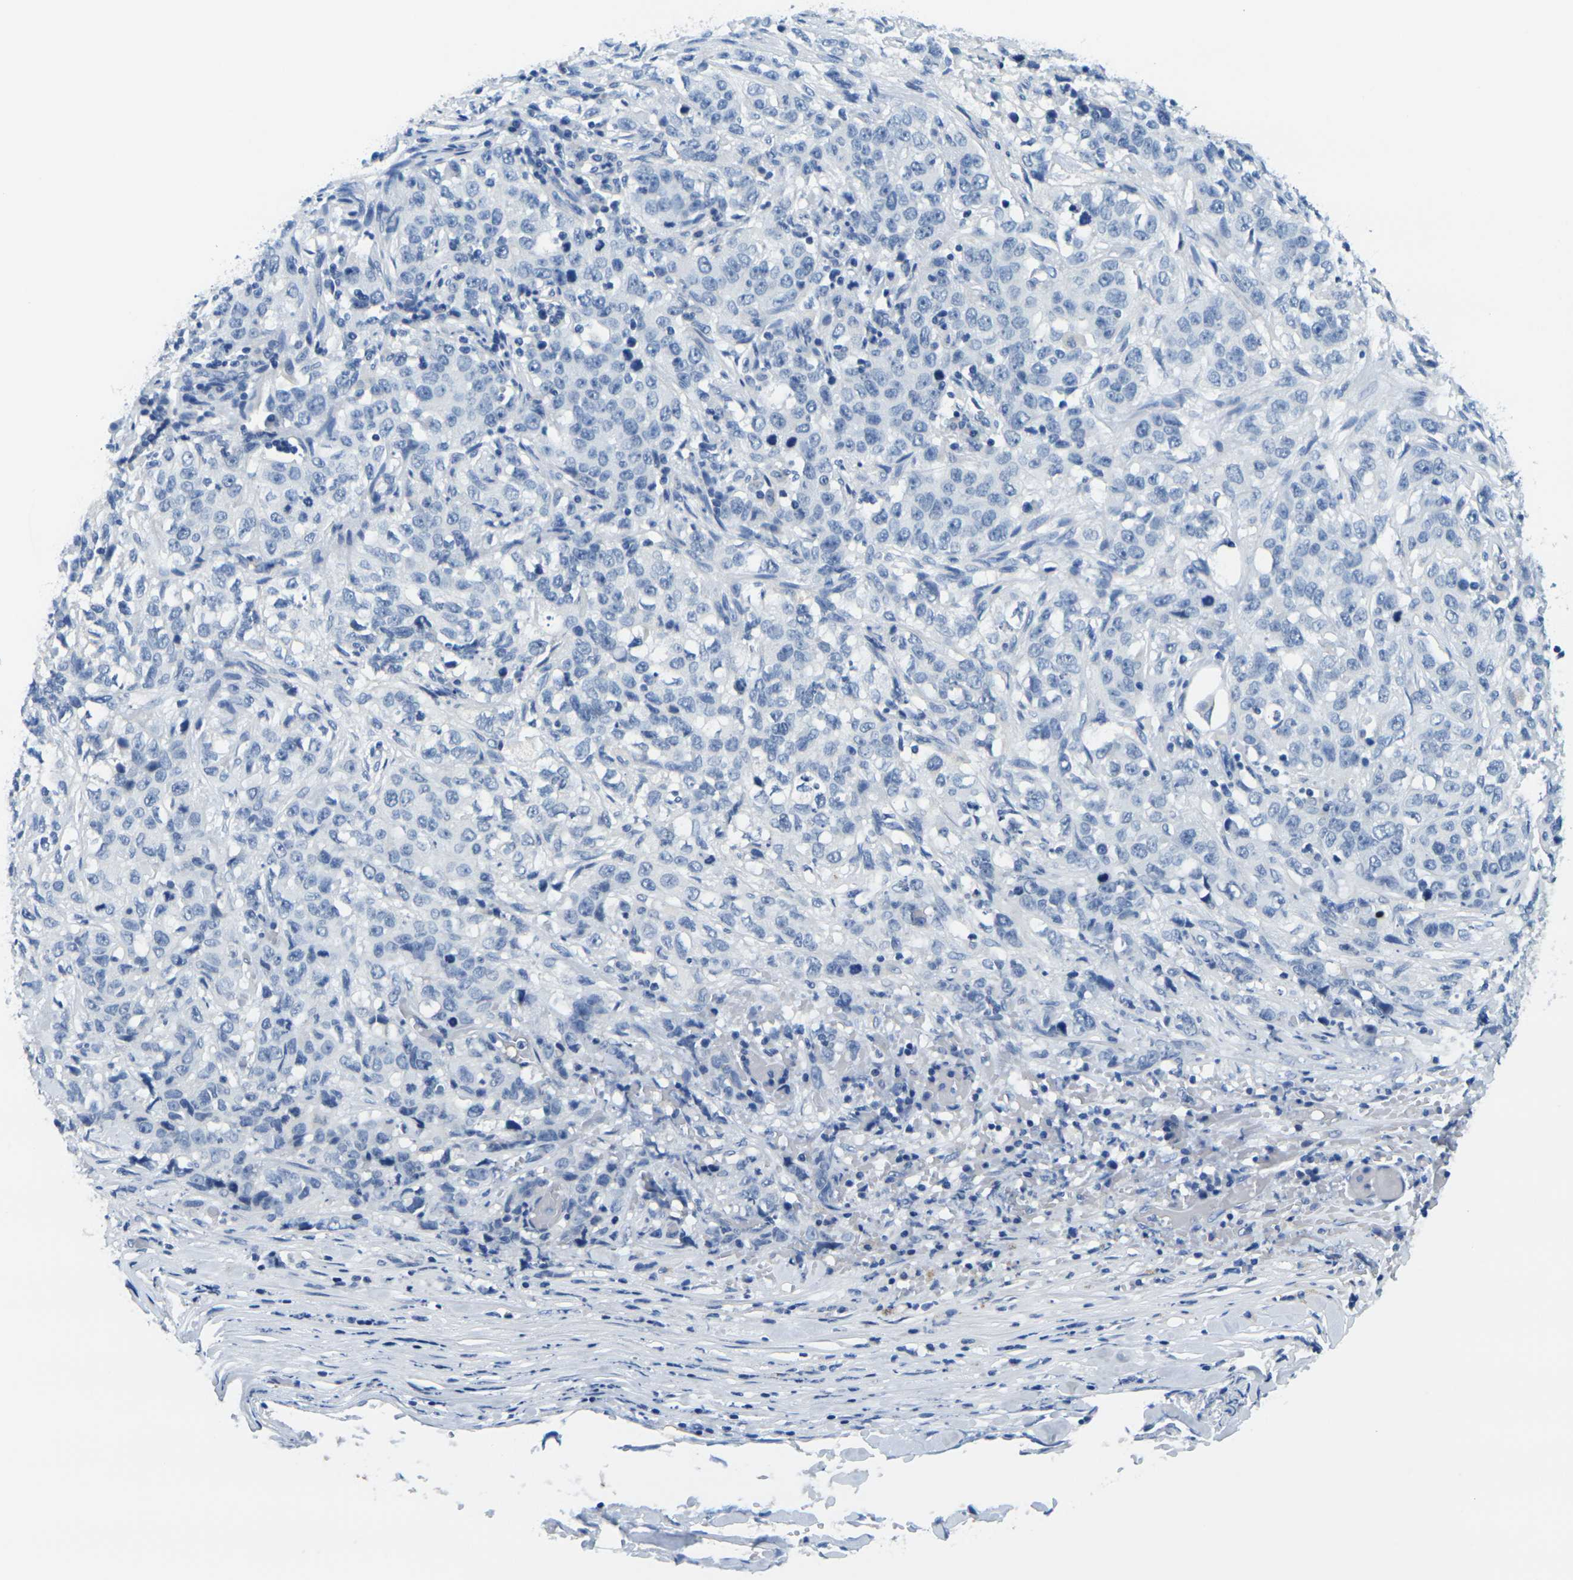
{"staining": {"intensity": "negative", "quantity": "none", "location": "none"}, "tissue": "stomach cancer", "cell_type": "Tumor cells", "image_type": "cancer", "snomed": [{"axis": "morphology", "description": "Adenocarcinoma, NOS"}, {"axis": "topography", "description": "Stomach"}], "caption": "Immunohistochemistry of adenocarcinoma (stomach) demonstrates no positivity in tumor cells.", "gene": "FAM3D", "patient": {"sex": "male", "age": 48}}